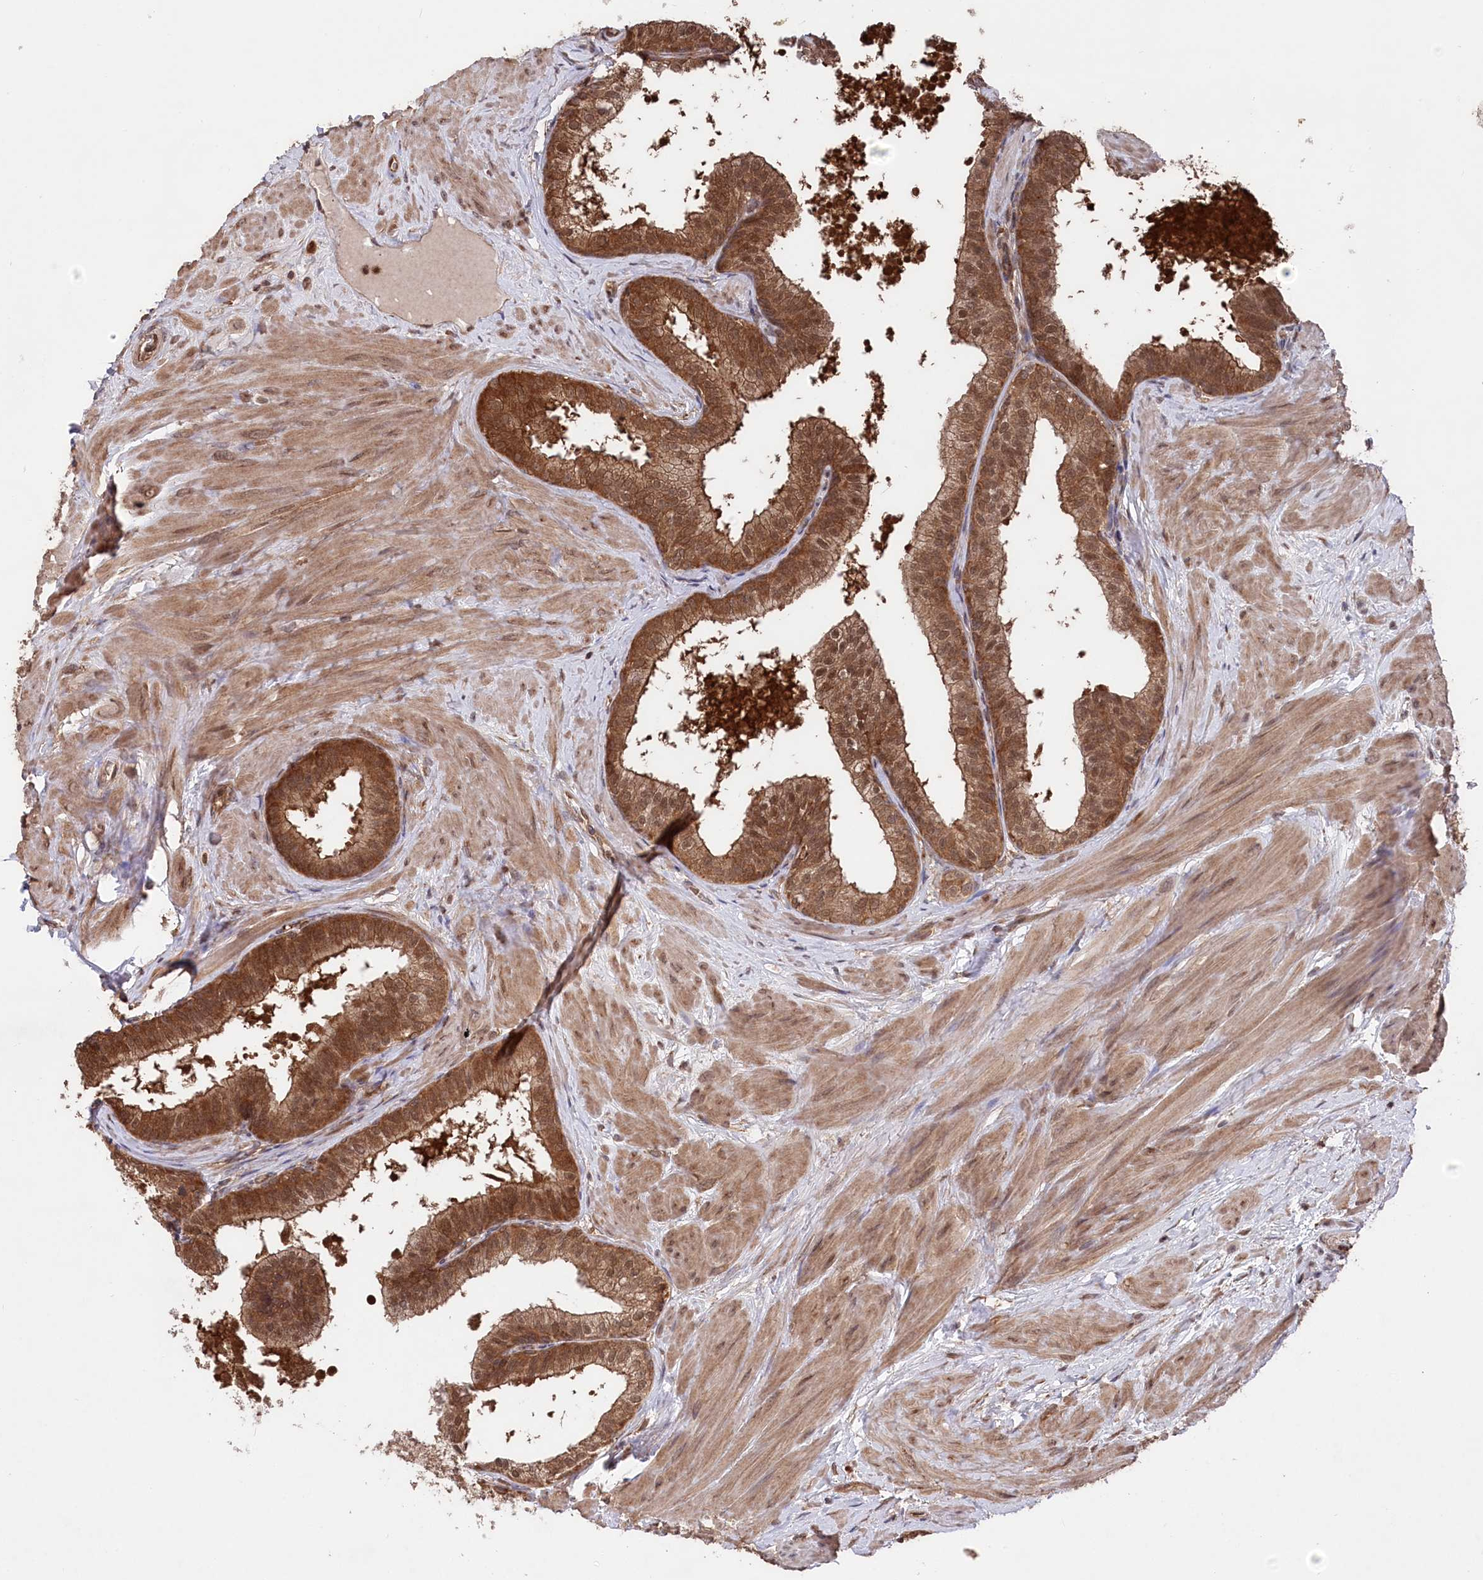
{"staining": {"intensity": "moderate", "quantity": ">75%", "location": "cytoplasmic/membranous,nuclear"}, "tissue": "prostate", "cell_type": "Glandular cells", "image_type": "normal", "snomed": [{"axis": "morphology", "description": "Normal tissue, NOS"}, {"axis": "topography", "description": "Prostate"}], "caption": "This micrograph displays IHC staining of benign human prostate, with medium moderate cytoplasmic/membranous,nuclear positivity in about >75% of glandular cells.", "gene": "PSMA1", "patient": {"sex": "male", "age": 60}}